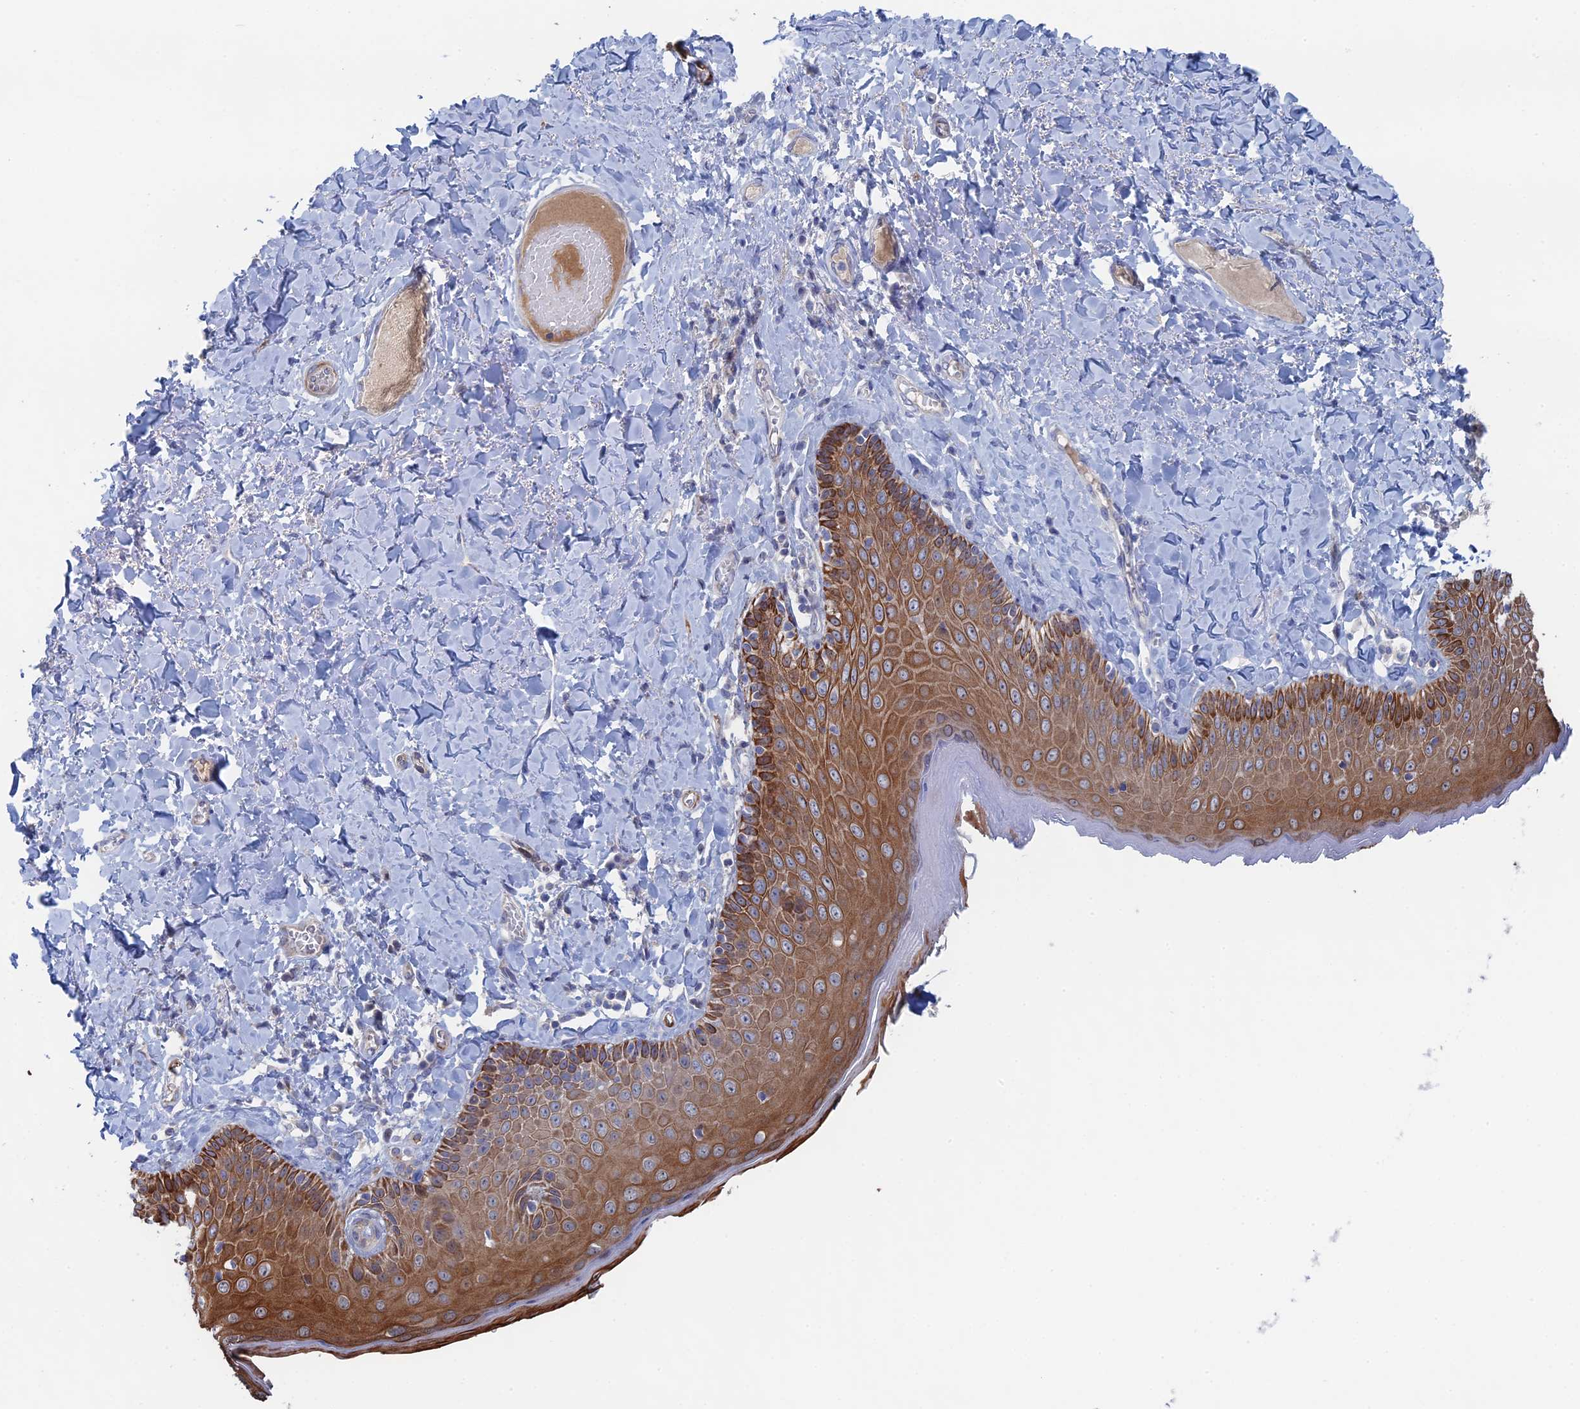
{"staining": {"intensity": "strong", "quantity": ">75%", "location": "cytoplasmic/membranous"}, "tissue": "skin", "cell_type": "Epidermal cells", "image_type": "normal", "snomed": [{"axis": "morphology", "description": "Normal tissue, NOS"}, {"axis": "topography", "description": "Anal"}], "caption": "Benign skin exhibits strong cytoplasmic/membranous expression in about >75% of epidermal cells (DAB IHC with brightfield microscopy, high magnification)..", "gene": "IL7", "patient": {"sex": "male", "age": 69}}